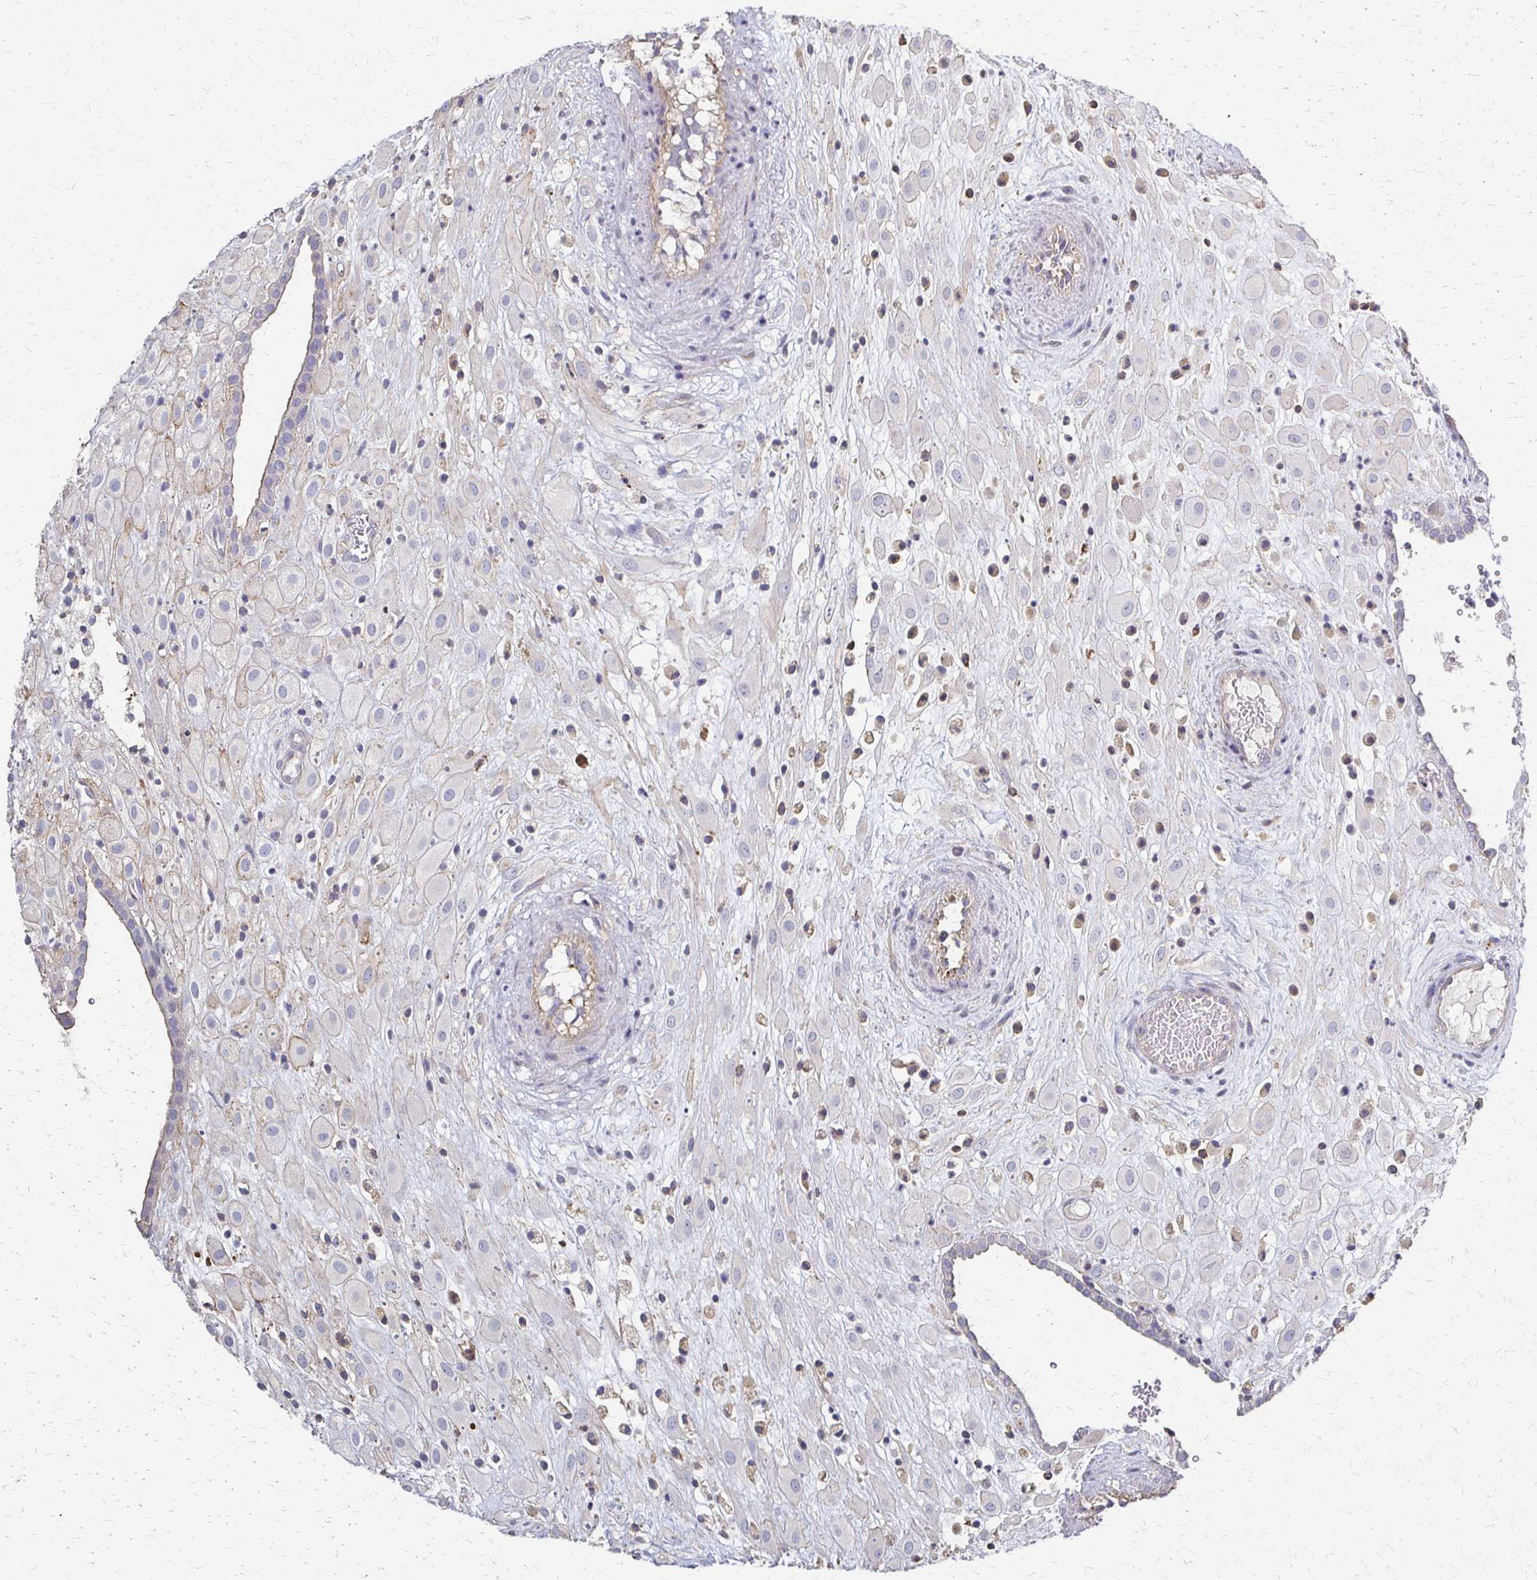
{"staining": {"intensity": "negative", "quantity": "none", "location": "none"}, "tissue": "placenta", "cell_type": "Decidual cells", "image_type": "normal", "snomed": [{"axis": "morphology", "description": "Normal tissue, NOS"}, {"axis": "topography", "description": "Placenta"}], "caption": "High magnification brightfield microscopy of benign placenta stained with DAB (brown) and counterstained with hematoxylin (blue): decidual cells show no significant staining. The staining is performed using DAB brown chromogen with nuclei counter-stained in using hematoxylin.", "gene": "C1QTNF7", "patient": {"sex": "female", "age": 24}}